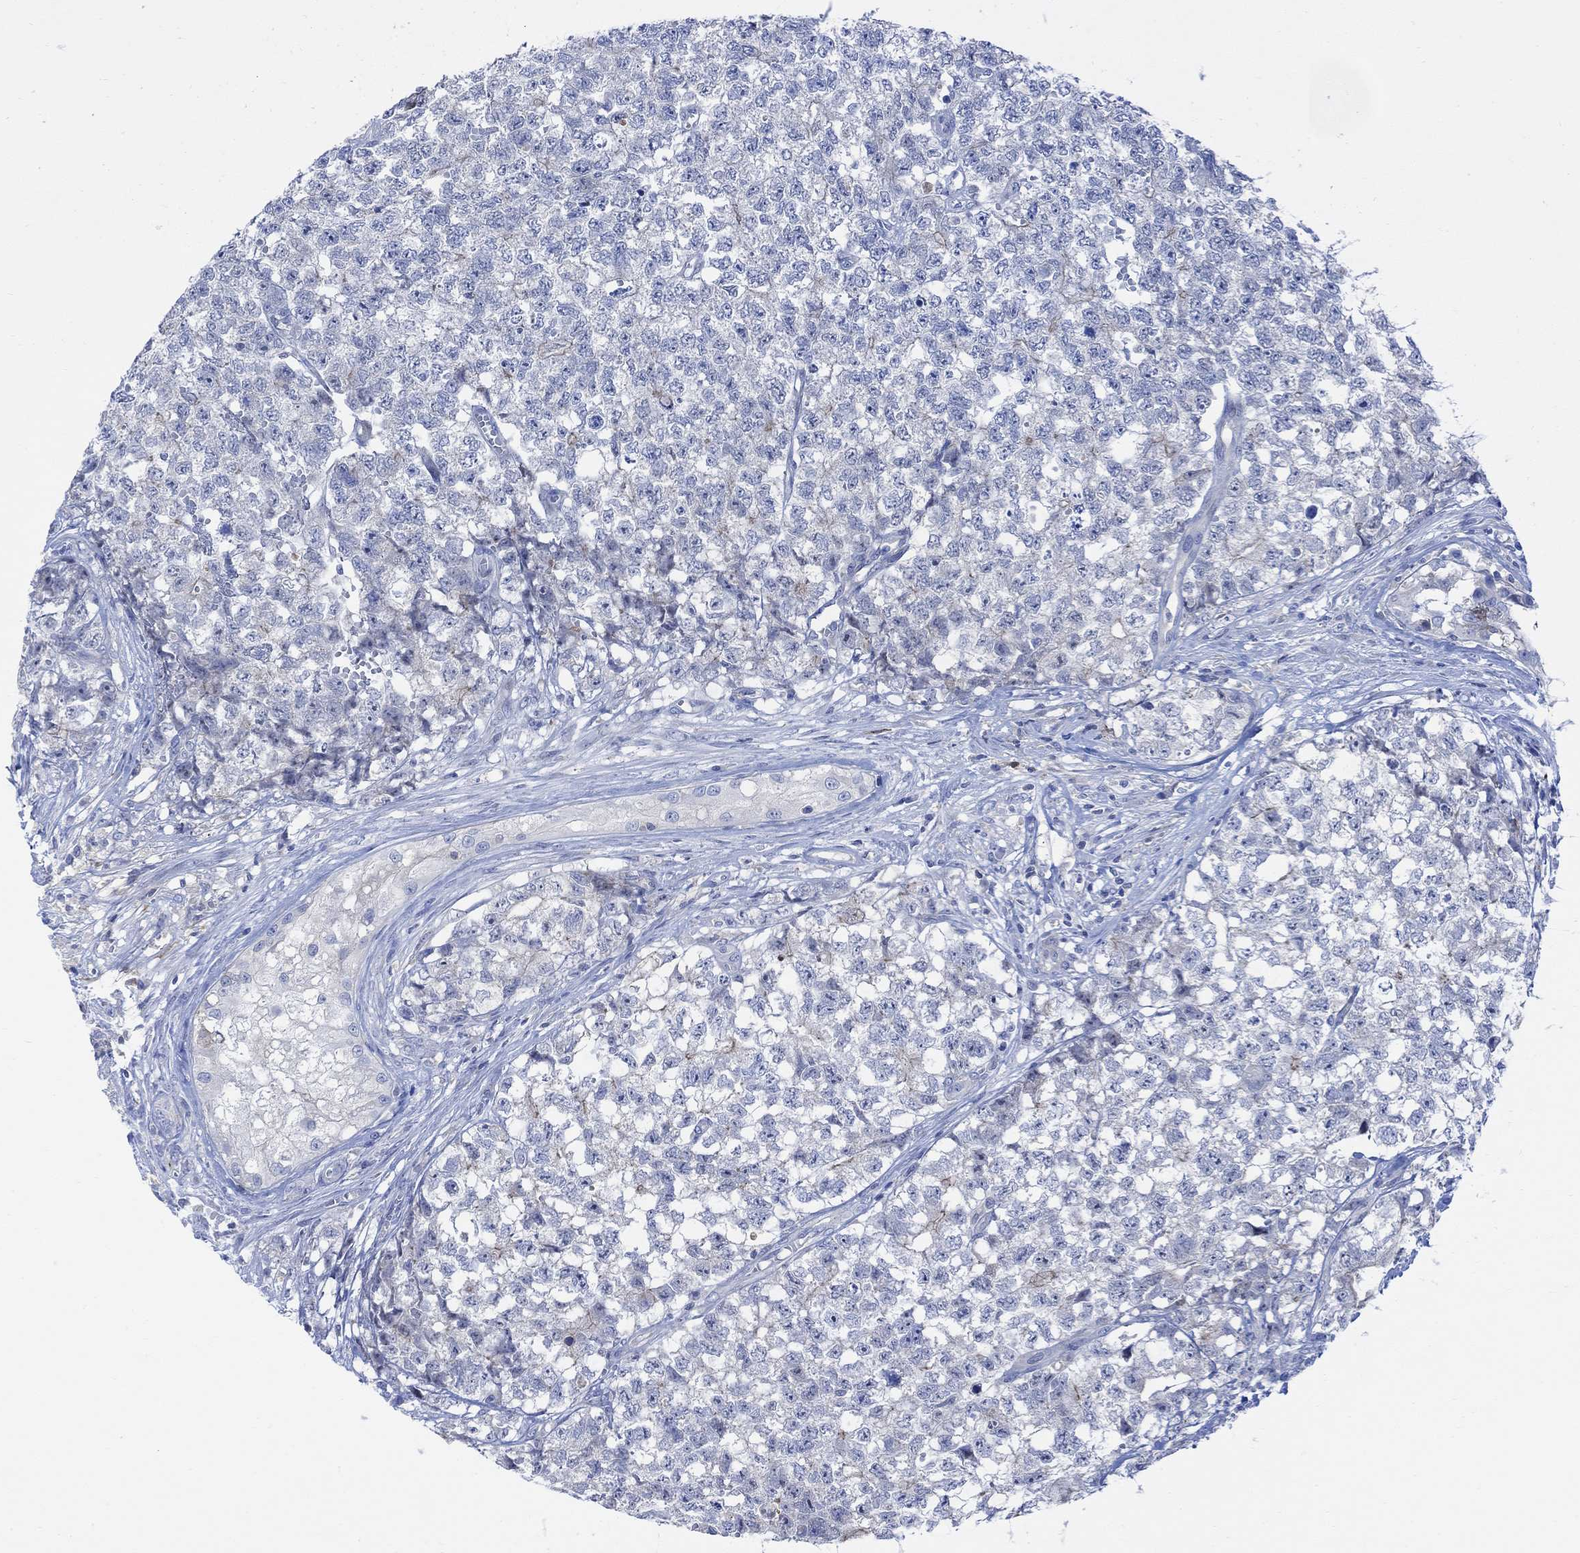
{"staining": {"intensity": "negative", "quantity": "none", "location": "none"}, "tissue": "testis cancer", "cell_type": "Tumor cells", "image_type": "cancer", "snomed": [{"axis": "morphology", "description": "Seminoma, NOS"}, {"axis": "morphology", "description": "Carcinoma, Embryonal, NOS"}, {"axis": "topography", "description": "Testis"}], "caption": "DAB immunohistochemical staining of human testis cancer (embryonal carcinoma) shows no significant positivity in tumor cells. Brightfield microscopy of immunohistochemistry stained with DAB (3,3'-diaminobenzidine) (brown) and hematoxylin (blue), captured at high magnification.", "gene": "ARSK", "patient": {"sex": "male", "age": 22}}